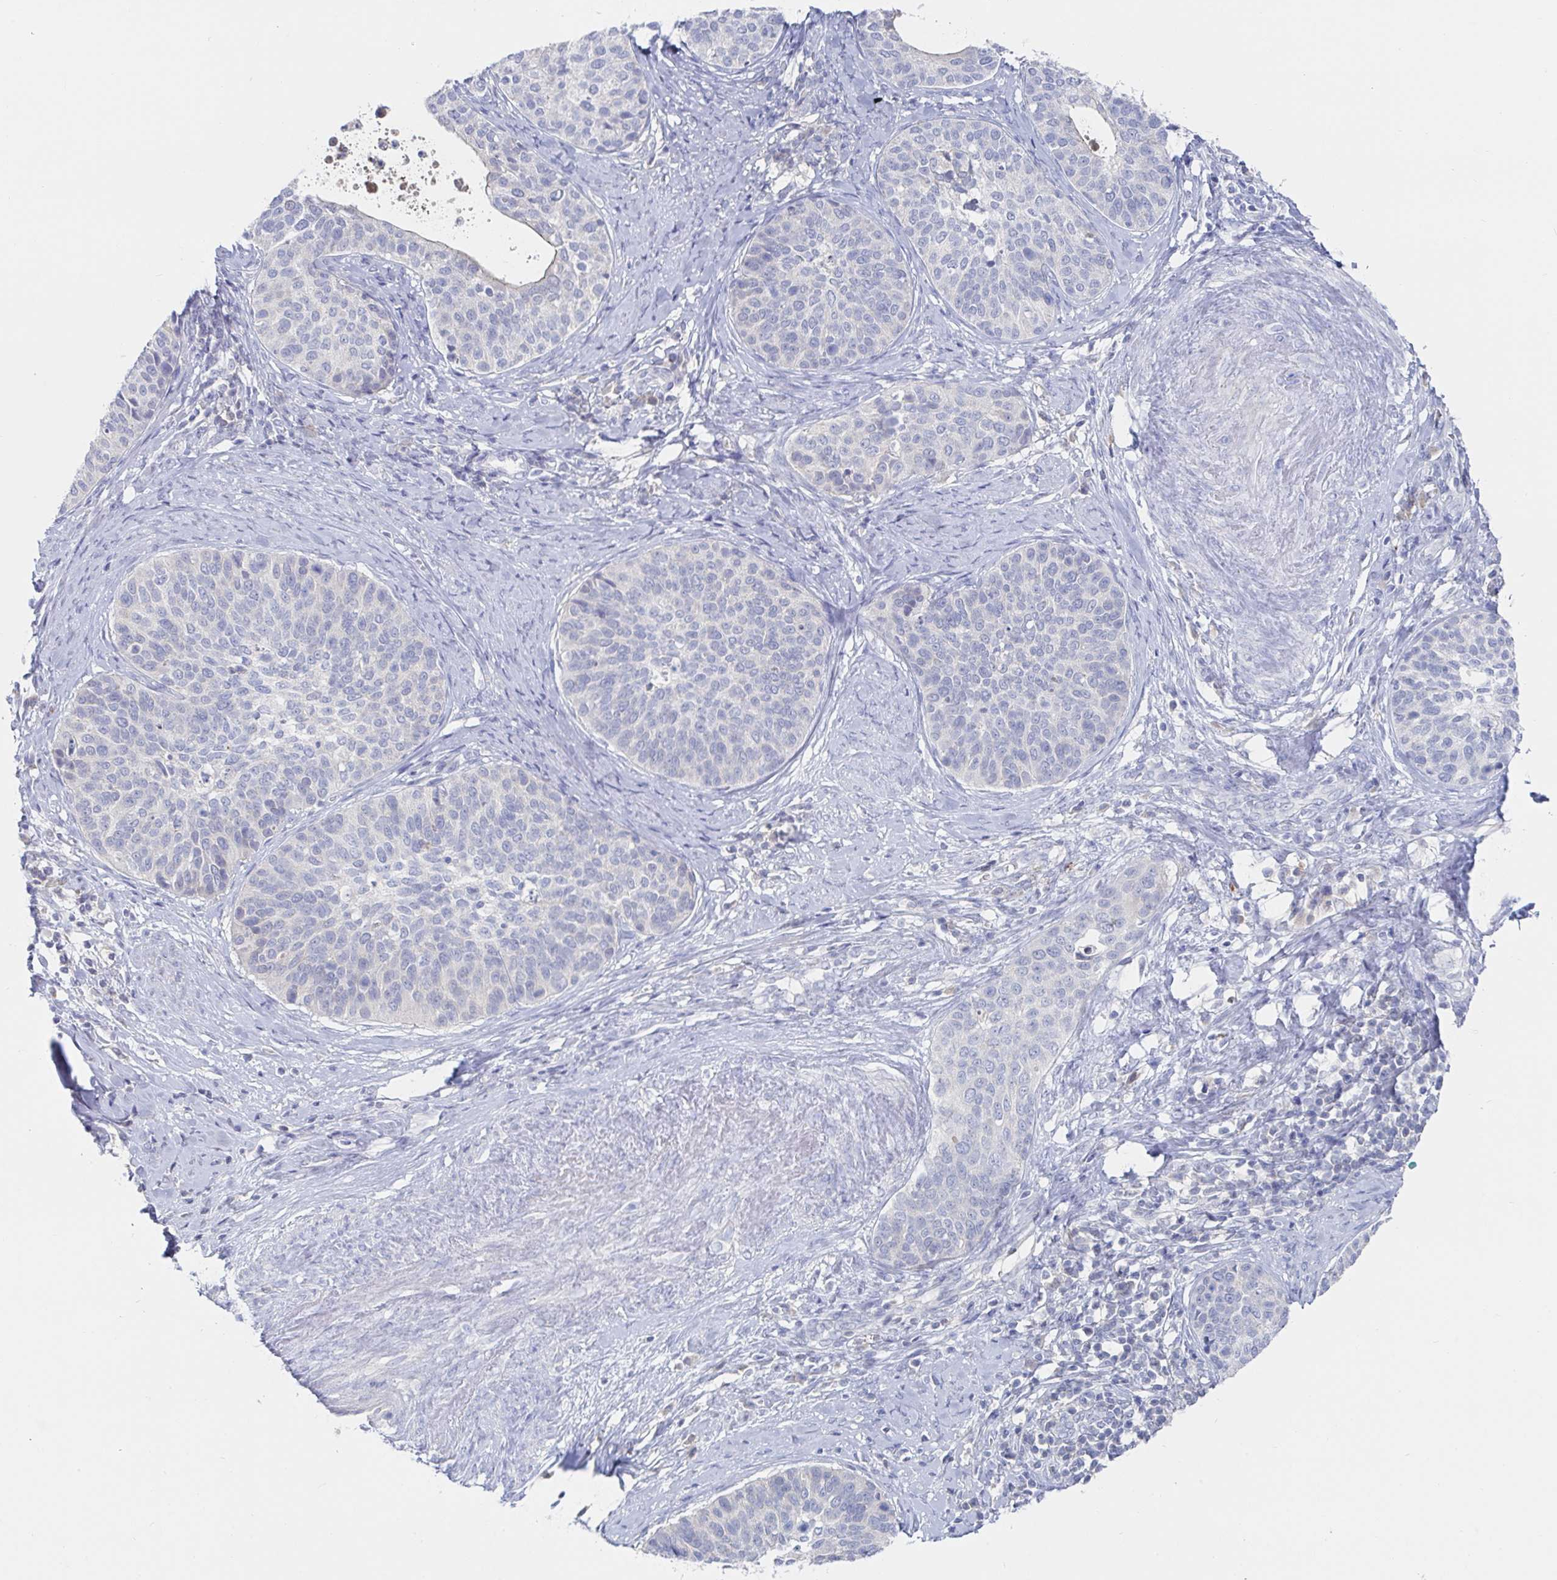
{"staining": {"intensity": "negative", "quantity": "none", "location": "none"}, "tissue": "cervical cancer", "cell_type": "Tumor cells", "image_type": "cancer", "snomed": [{"axis": "morphology", "description": "Squamous cell carcinoma, NOS"}, {"axis": "topography", "description": "Cervix"}], "caption": "DAB (3,3'-diaminobenzidine) immunohistochemical staining of cervical cancer (squamous cell carcinoma) exhibits no significant expression in tumor cells.", "gene": "ZNF430", "patient": {"sex": "female", "age": 69}}